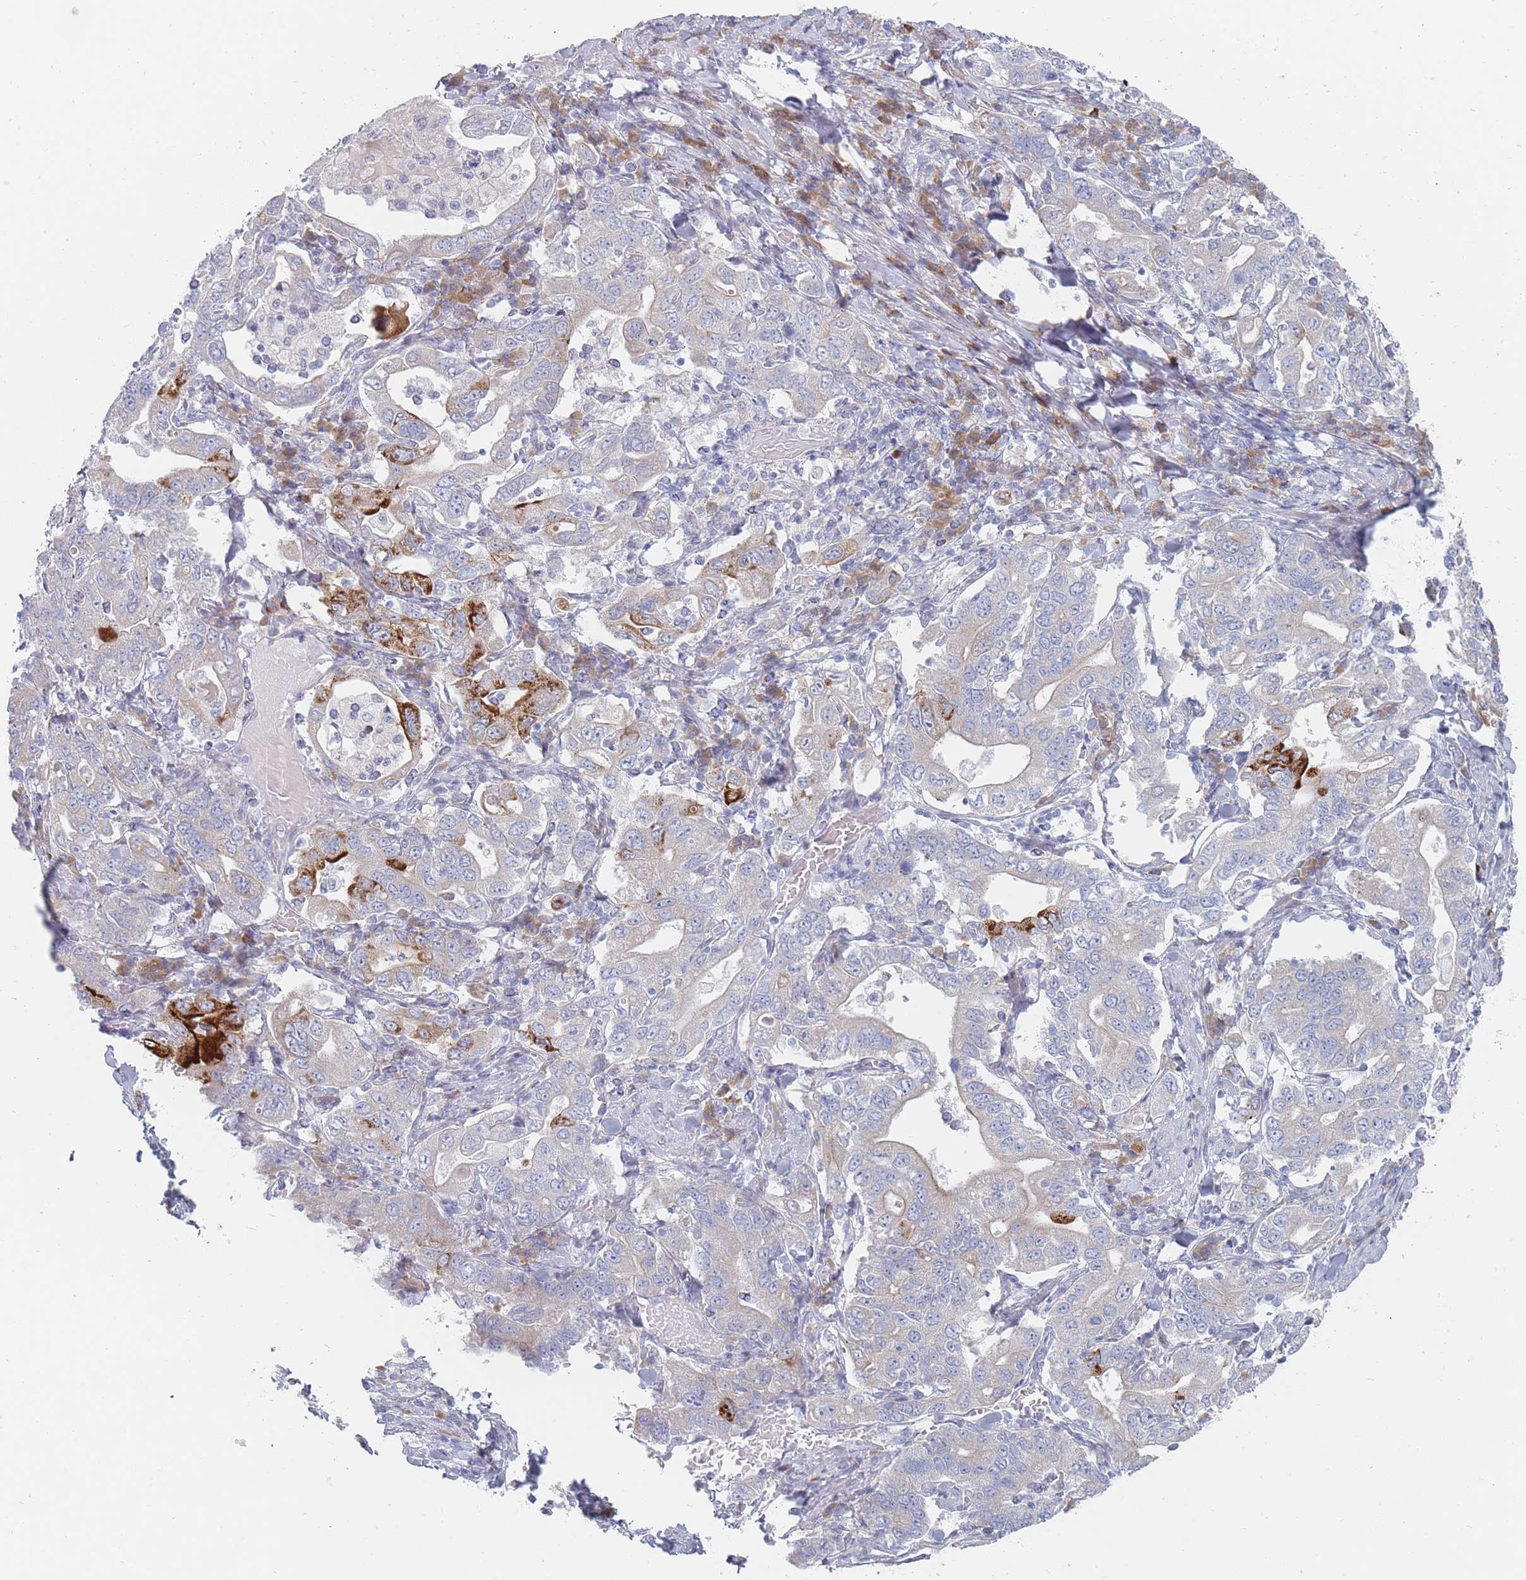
{"staining": {"intensity": "strong", "quantity": "<25%", "location": "cytoplasmic/membranous"}, "tissue": "stomach cancer", "cell_type": "Tumor cells", "image_type": "cancer", "snomed": [{"axis": "morphology", "description": "Adenocarcinoma, NOS"}, {"axis": "topography", "description": "Stomach, upper"}, {"axis": "topography", "description": "Stomach"}], "caption": "Immunohistochemistry photomicrograph of neoplastic tissue: adenocarcinoma (stomach) stained using immunohistochemistry (IHC) exhibits medium levels of strong protein expression localized specifically in the cytoplasmic/membranous of tumor cells, appearing as a cytoplasmic/membranous brown color.", "gene": "SPATS1", "patient": {"sex": "male", "age": 62}}